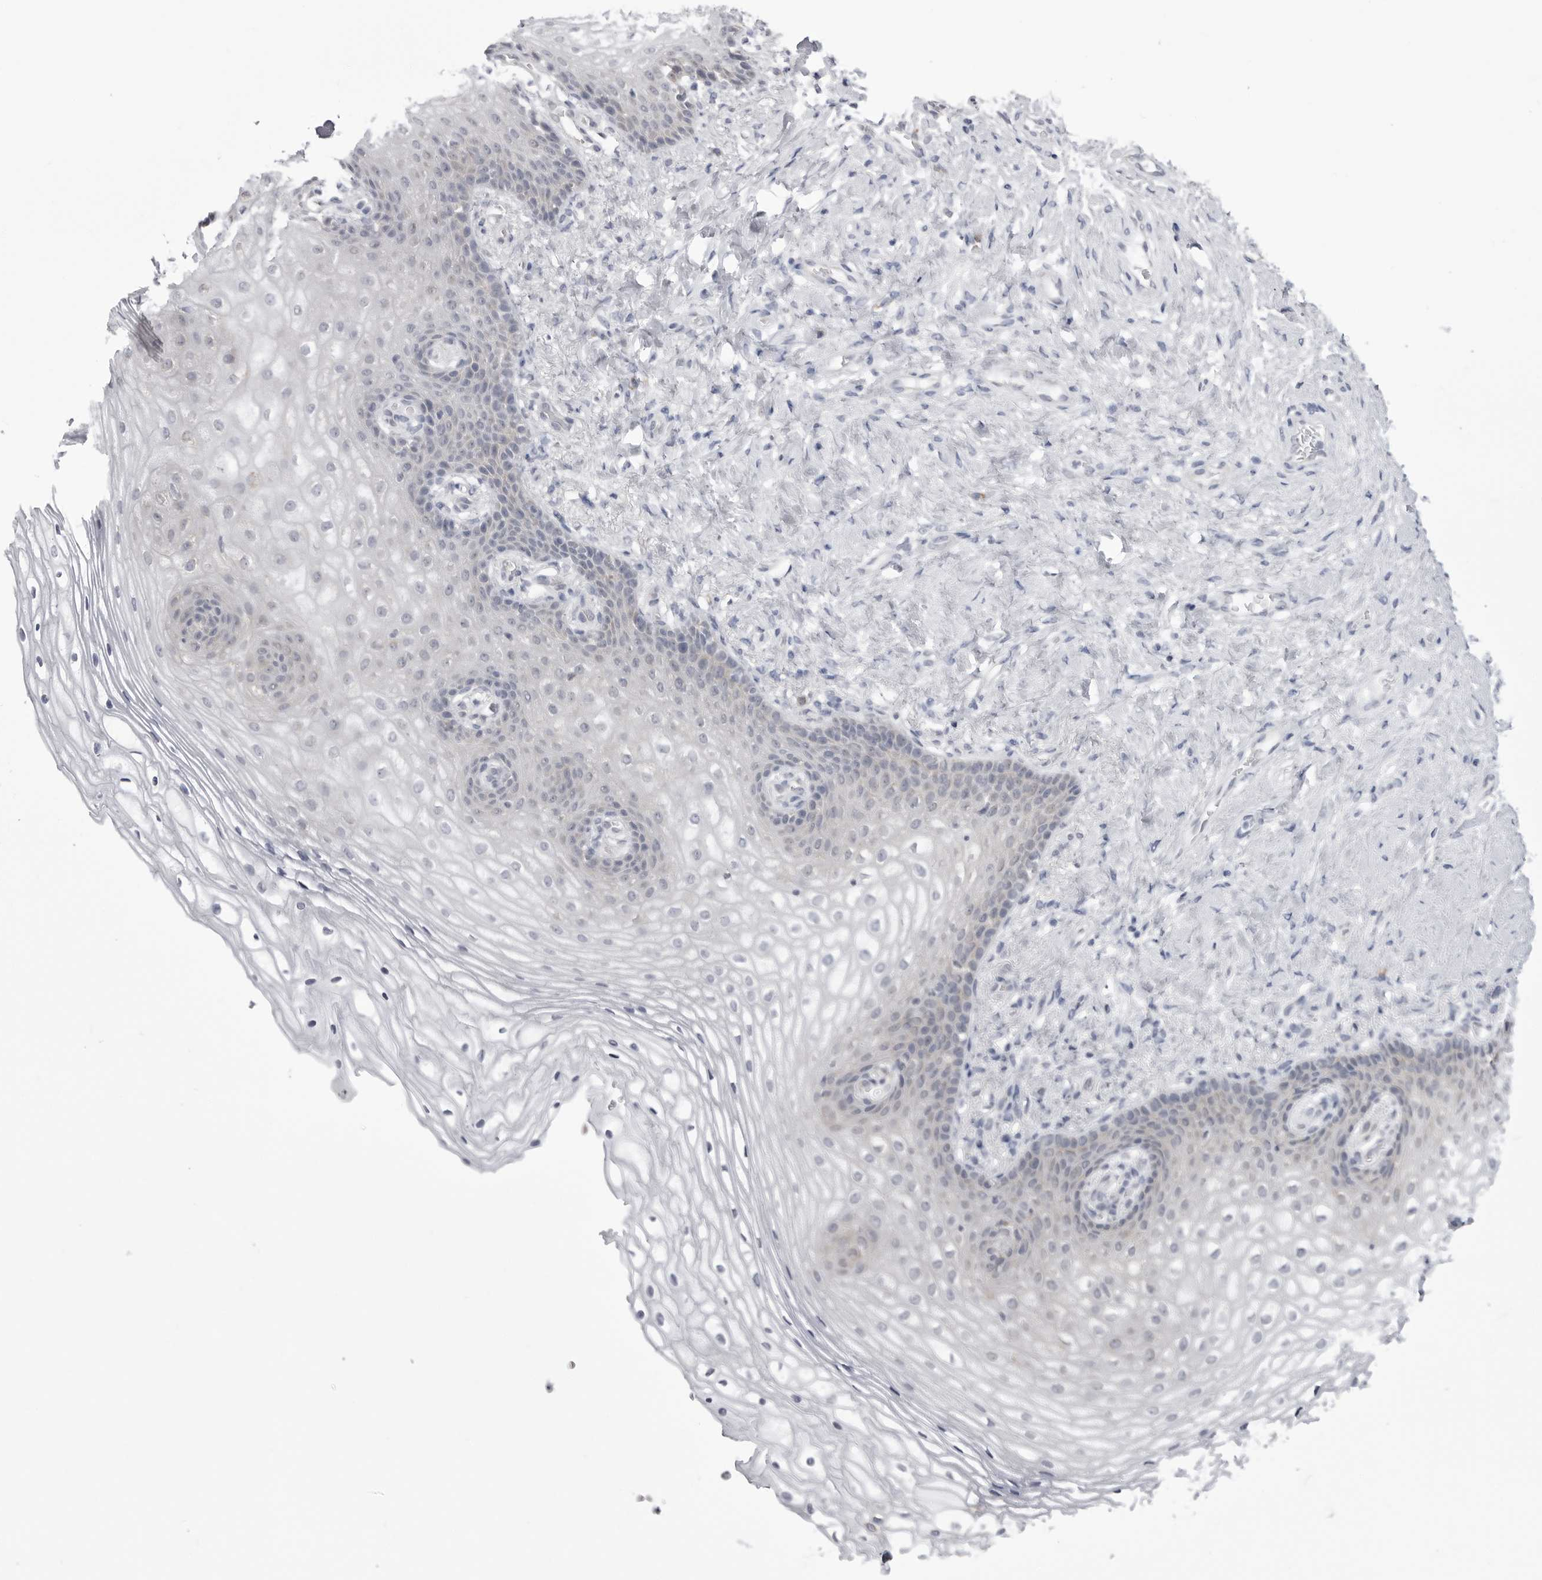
{"staining": {"intensity": "negative", "quantity": "none", "location": "none"}, "tissue": "vagina", "cell_type": "Squamous epithelial cells", "image_type": "normal", "snomed": [{"axis": "morphology", "description": "Normal tissue, NOS"}, {"axis": "topography", "description": "Vagina"}], "caption": "Squamous epithelial cells are negative for protein expression in normal human vagina. The staining is performed using DAB (3,3'-diaminobenzidine) brown chromogen with nuclei counter-stained in using hematoxylin.", "gene": "FH", "patient": {"sex": "female", "age": 60}}